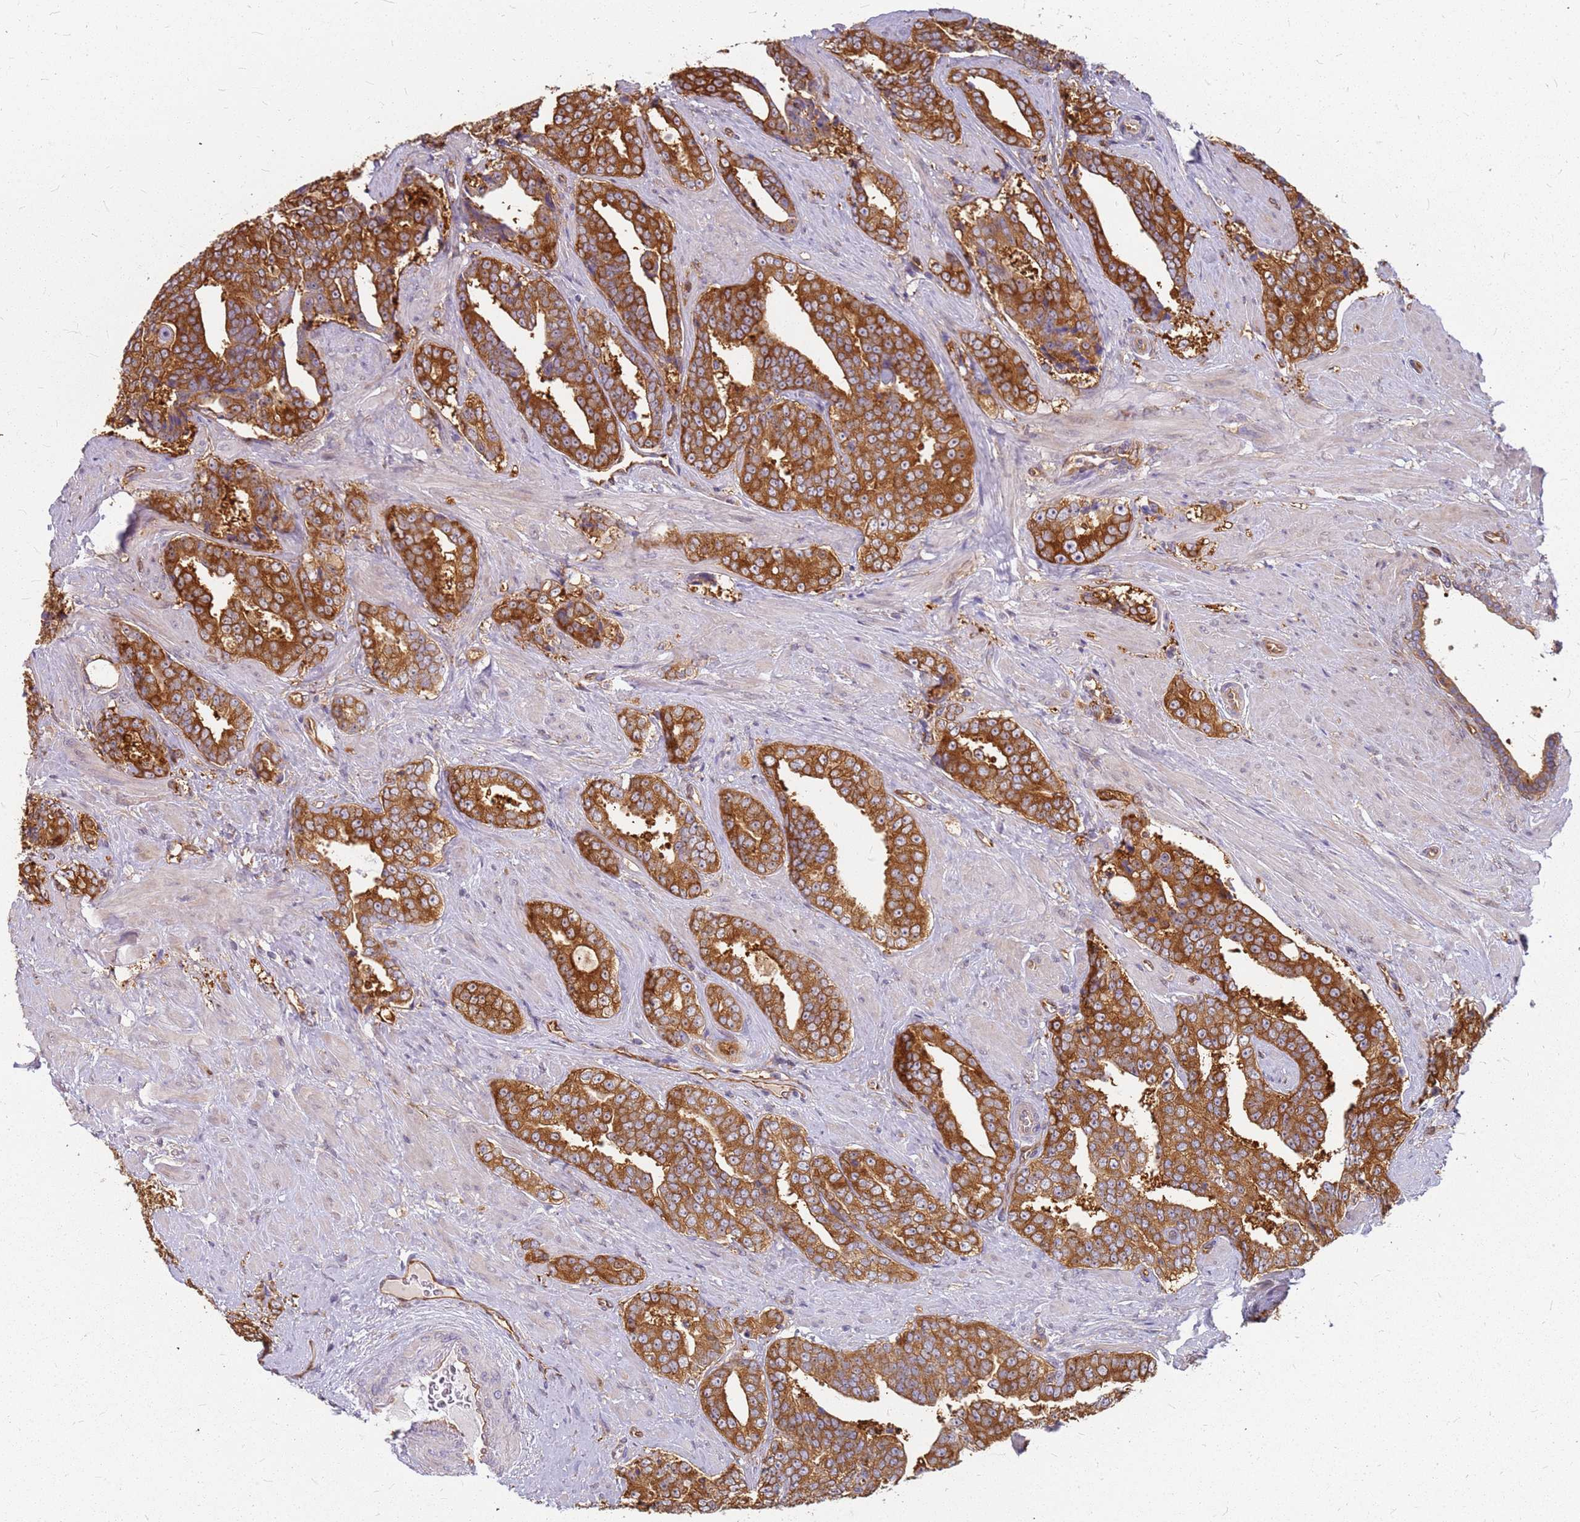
{"staining": {"intensity": "strong", "quantity": ">75%", "location": "cytoplasmic/membranous"}, "tissue": "prostate cancer", "cell_type": "Tumor cells", "image_type": "cancer", "snomed": [{"axis": "morphology", "description": "Adenocarcinoma, High grade"}, {"axis": "topography", "description": "Prostate"}], "caption": "A photomicrograph showing strong cytoplasmic/membranous staining in about >75% of tumor cells in prostate cancer (adenocarcinoma (high-grade)), as visualized by brown immunohistochemical staining.", "gene": "HDX", "patient": {"sex": "male", "age": 67}}